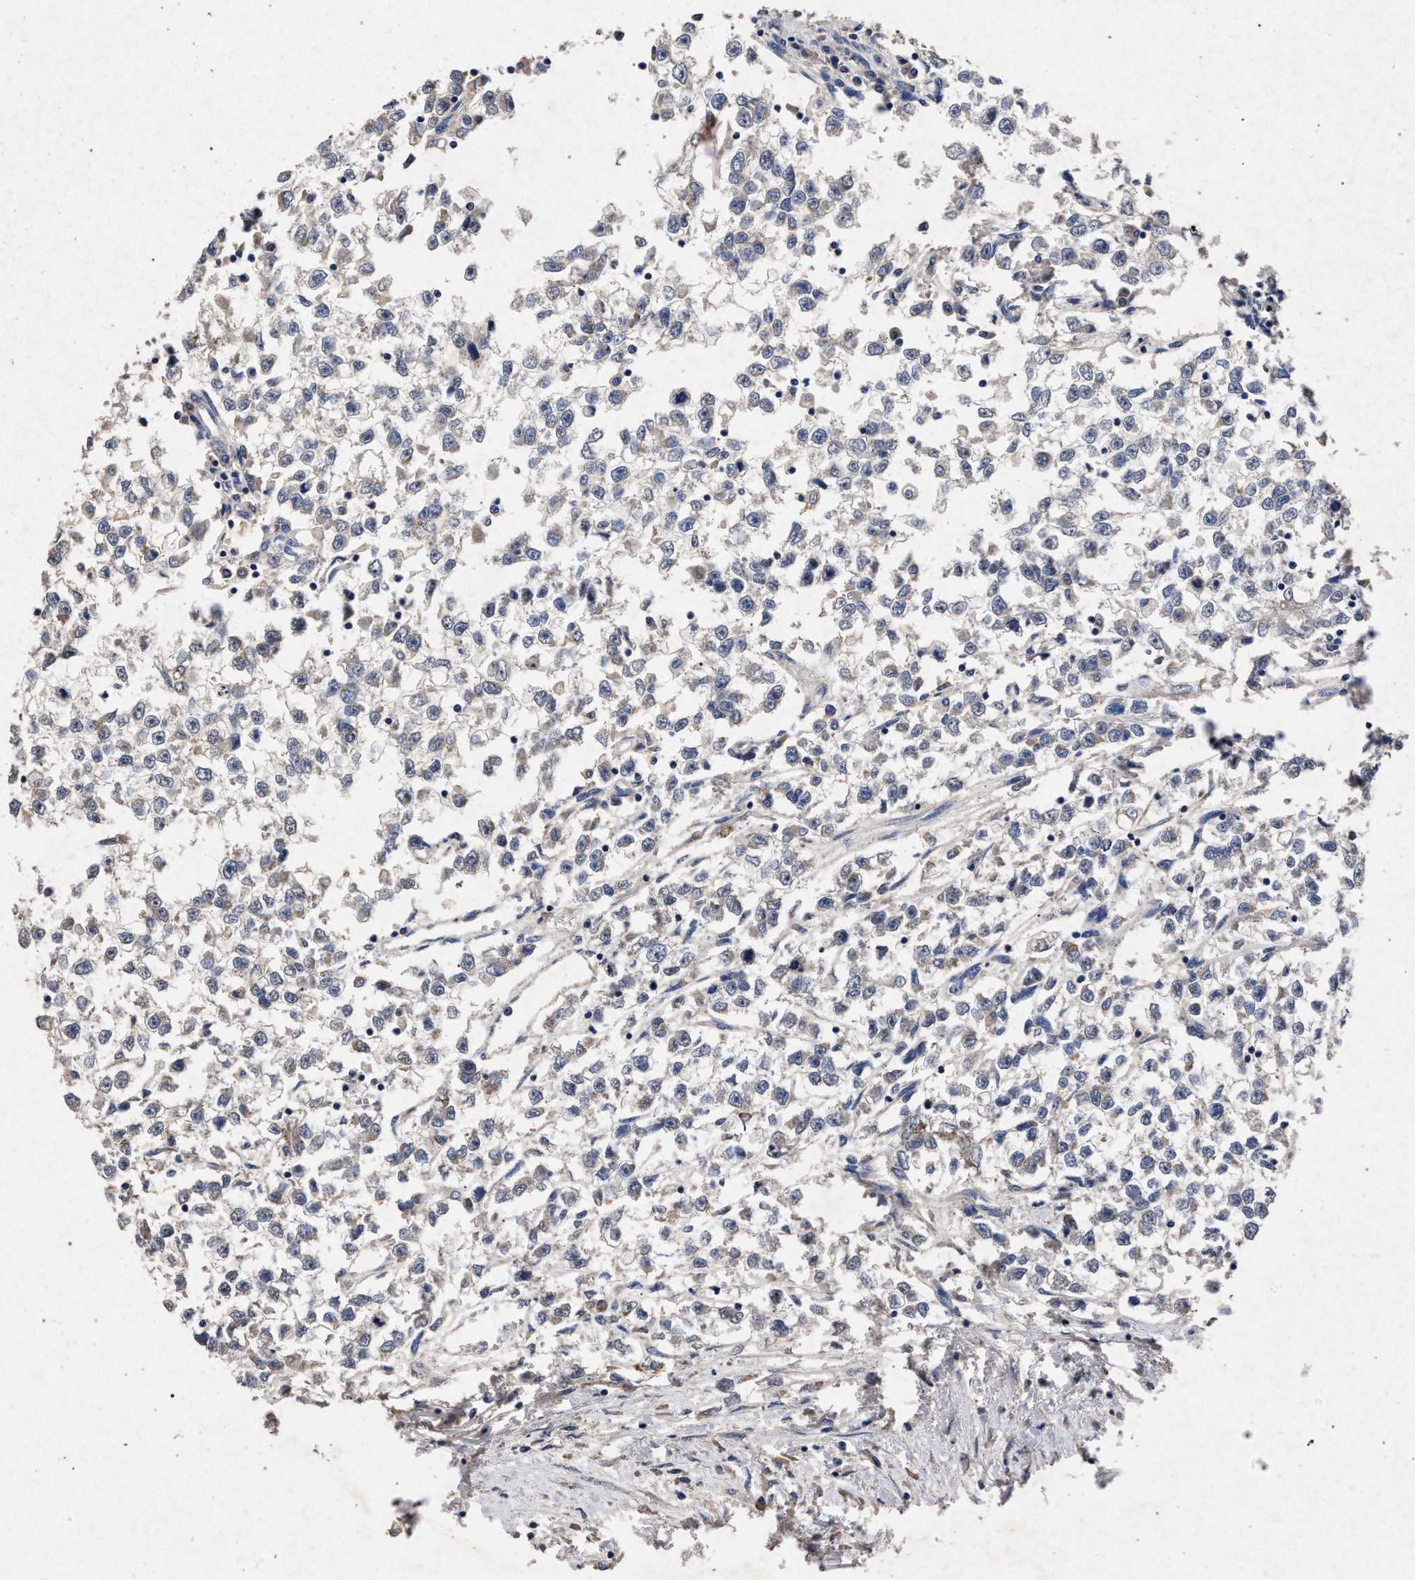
{"staining": {"intensity": "weak", "quantity": "<25%", "location": "cytoplasmic/membranous"}, "tissue": "testis cancer", "cell_type": "Tumor cells", "image_type": "cancer", "snomed": [{"axis": "morphology", "description": "Seminoma, NOS"}, {"axis": "morphology", "description": "Carcinoma, Embryonal, NOS"}, {"axis": "topography", "description": "Testis"}], "caption": "A histopathology image of testis cancer (seminoma) stained for a protein reveals no brown staining in tumor cells.", "gene": "ATP1A2", "patient": {"sex": "male", "age": 51}}